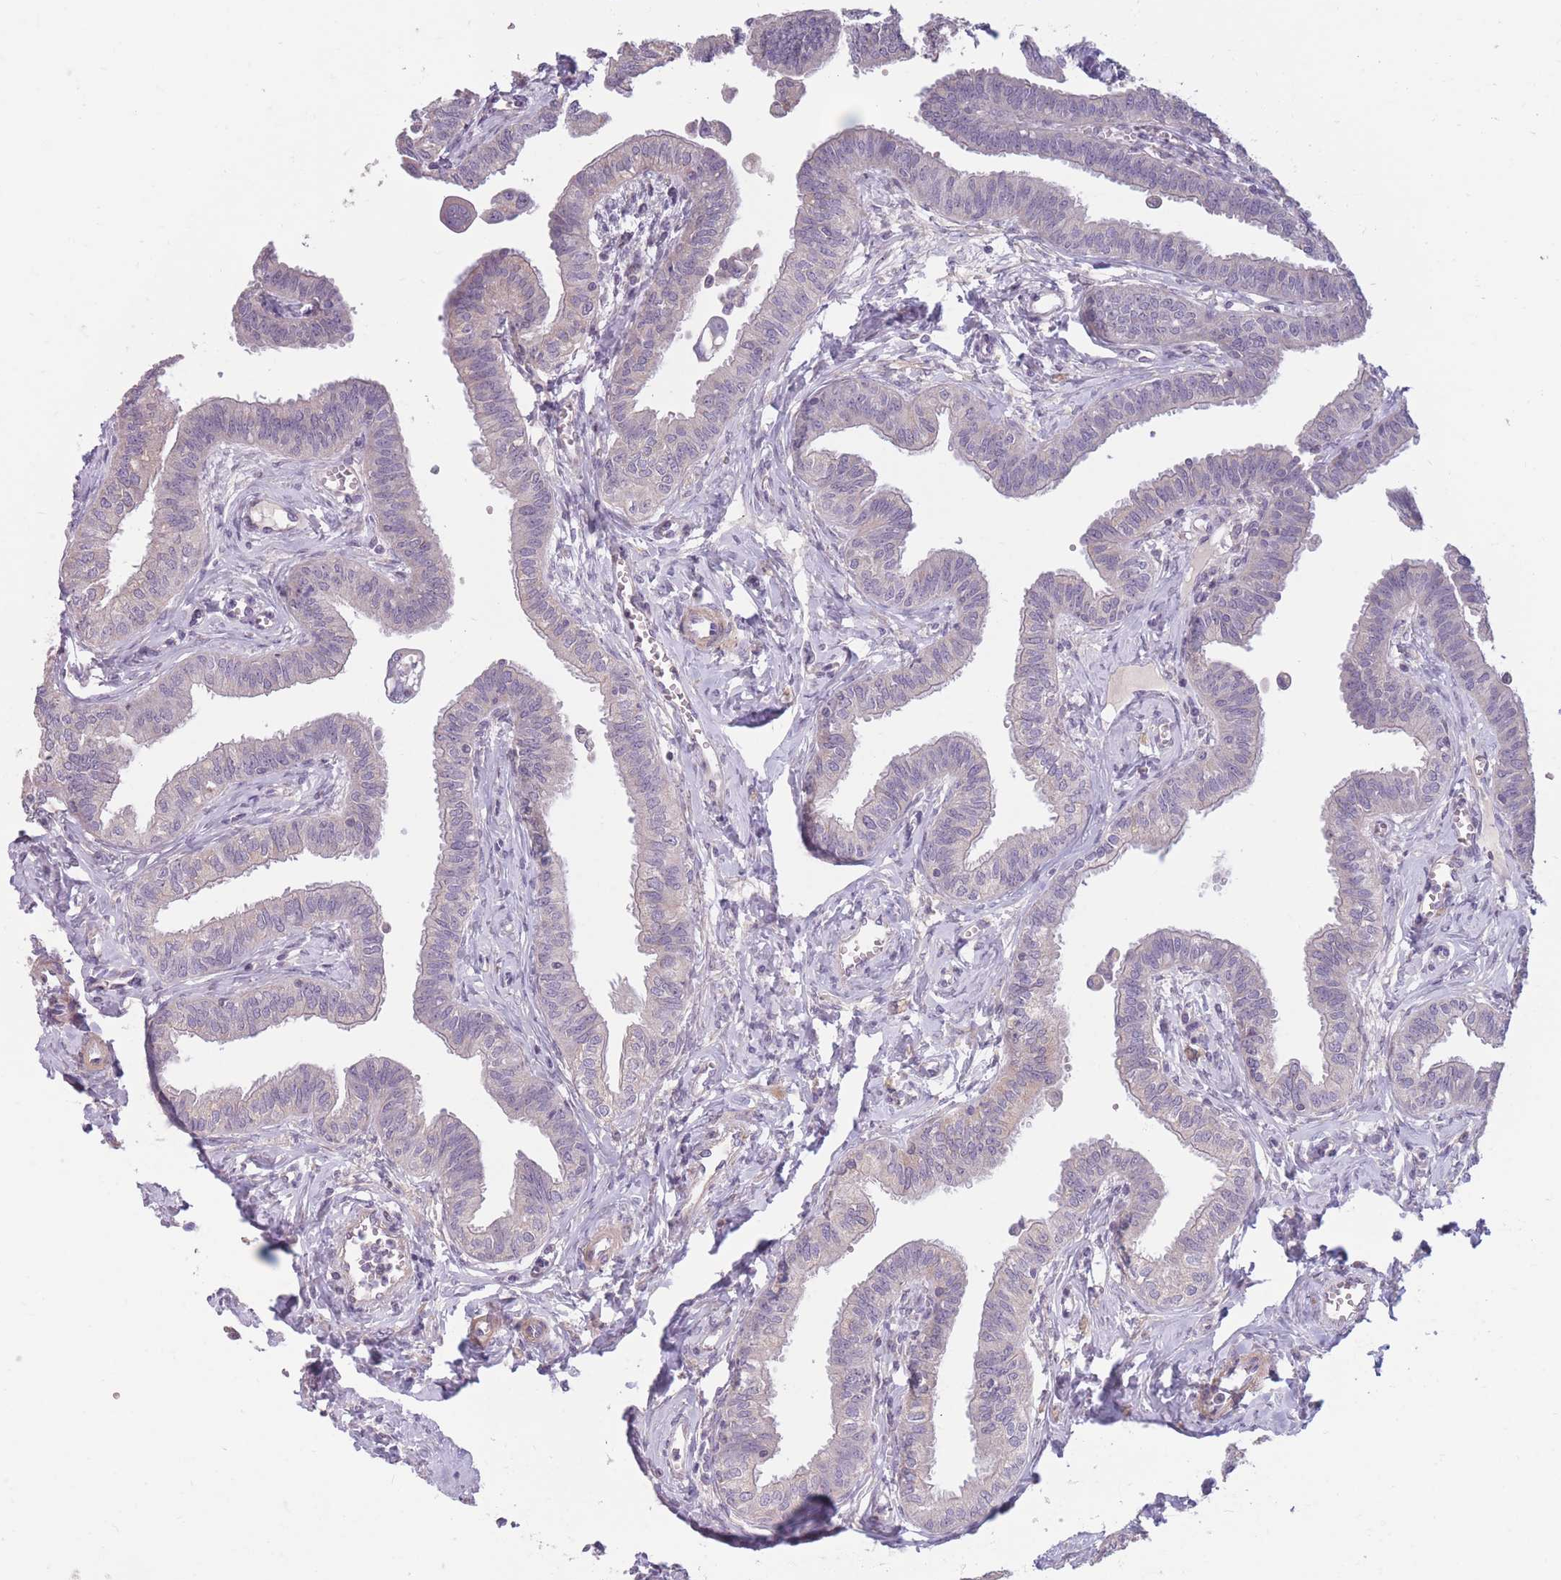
{"staining": {"intensity": "weak", "quantity": "<25%", "location": "cytoplasmic/membranous"}, "tissue": "fallopian tube", "cell_type": "Glandular cells", "image_type": "normal", "snomed": [{"axis": "morphology", "description": "Normal tissue, NOS"}, {"axis": "morphology", "description": "Carcinoma, NOS"}, {"axis": "topography", "description": "Fallopian tube"}, {"axis": "topography", "description": "Ovary"}], "caption": "Fallopian tube was stained to show a protein in brown. There is no significant expression in glandular cells. (Stains: DAB immunohistochemistry (IHC) with hematoxylin counter stain, Microscopy: brightfield microscopy at high magnification).", "gene": "CCNQ", "patient": {"sex": "female", "age": 59}}